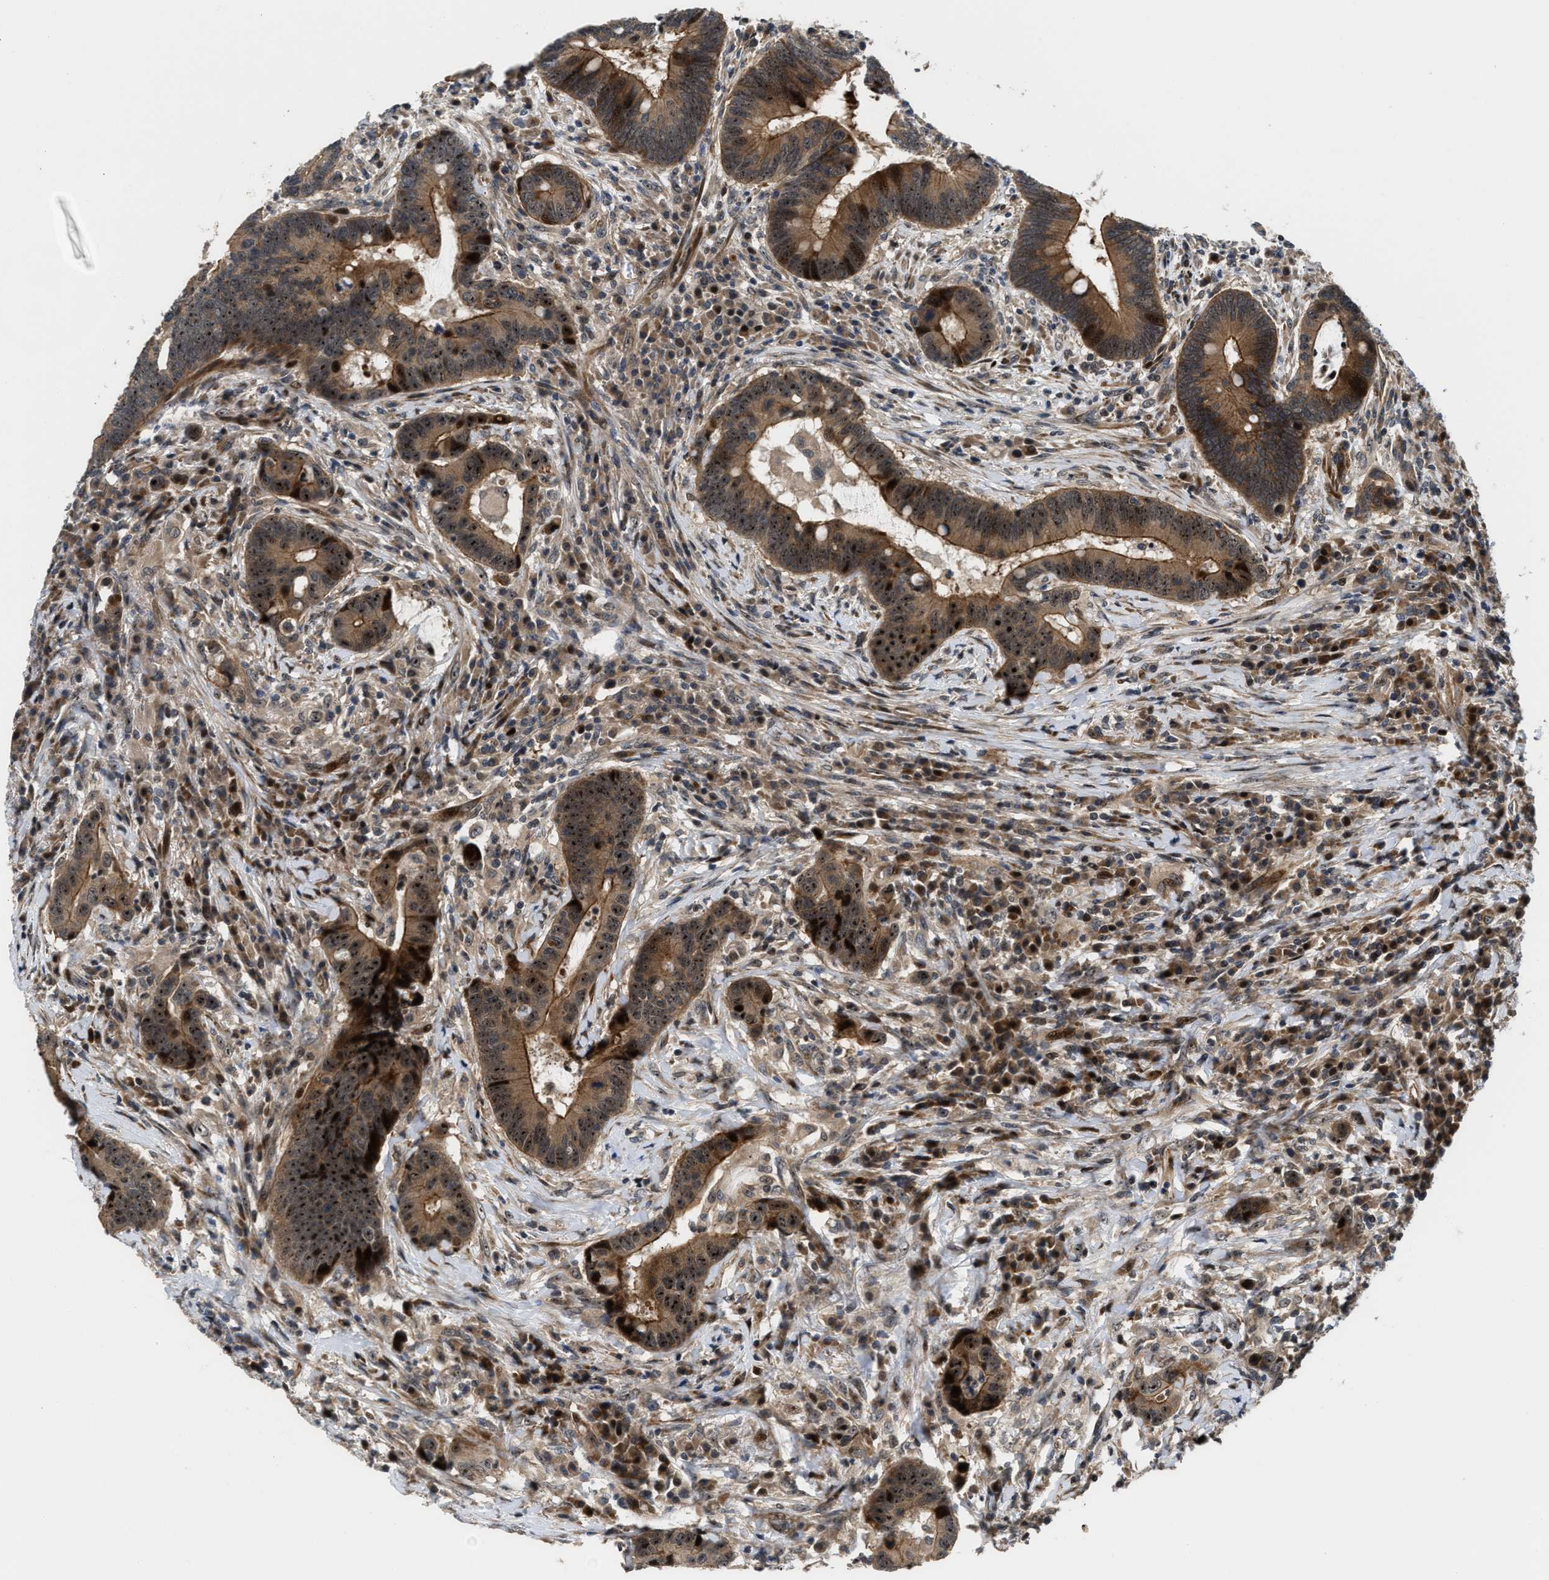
{"staining": {"intensity": "strong", "quantity": ">75%", "location": "cytoplasmic/membranous,nuclear"}, "tissue": "colorectal cancer", "cell_type": "Tumor cells", "image_type": "cancer", "snomed": [{"axis": "morphology", "description": "Adenocarcinoma, NOS"}, {"axis": "topography", "description": "Rectum"}, {"axis": "topography", "description": "Anal"}], "caption": "Human colorectal cancer (adenocarcinoma) stained for a protein (brown) reveals strong cytoplasmic/membranous and nuclear positive expression in approximately >75% of tumor cells.", "gene": "ALDH3A2", "patient": {"sex": "female", "age": 89}}